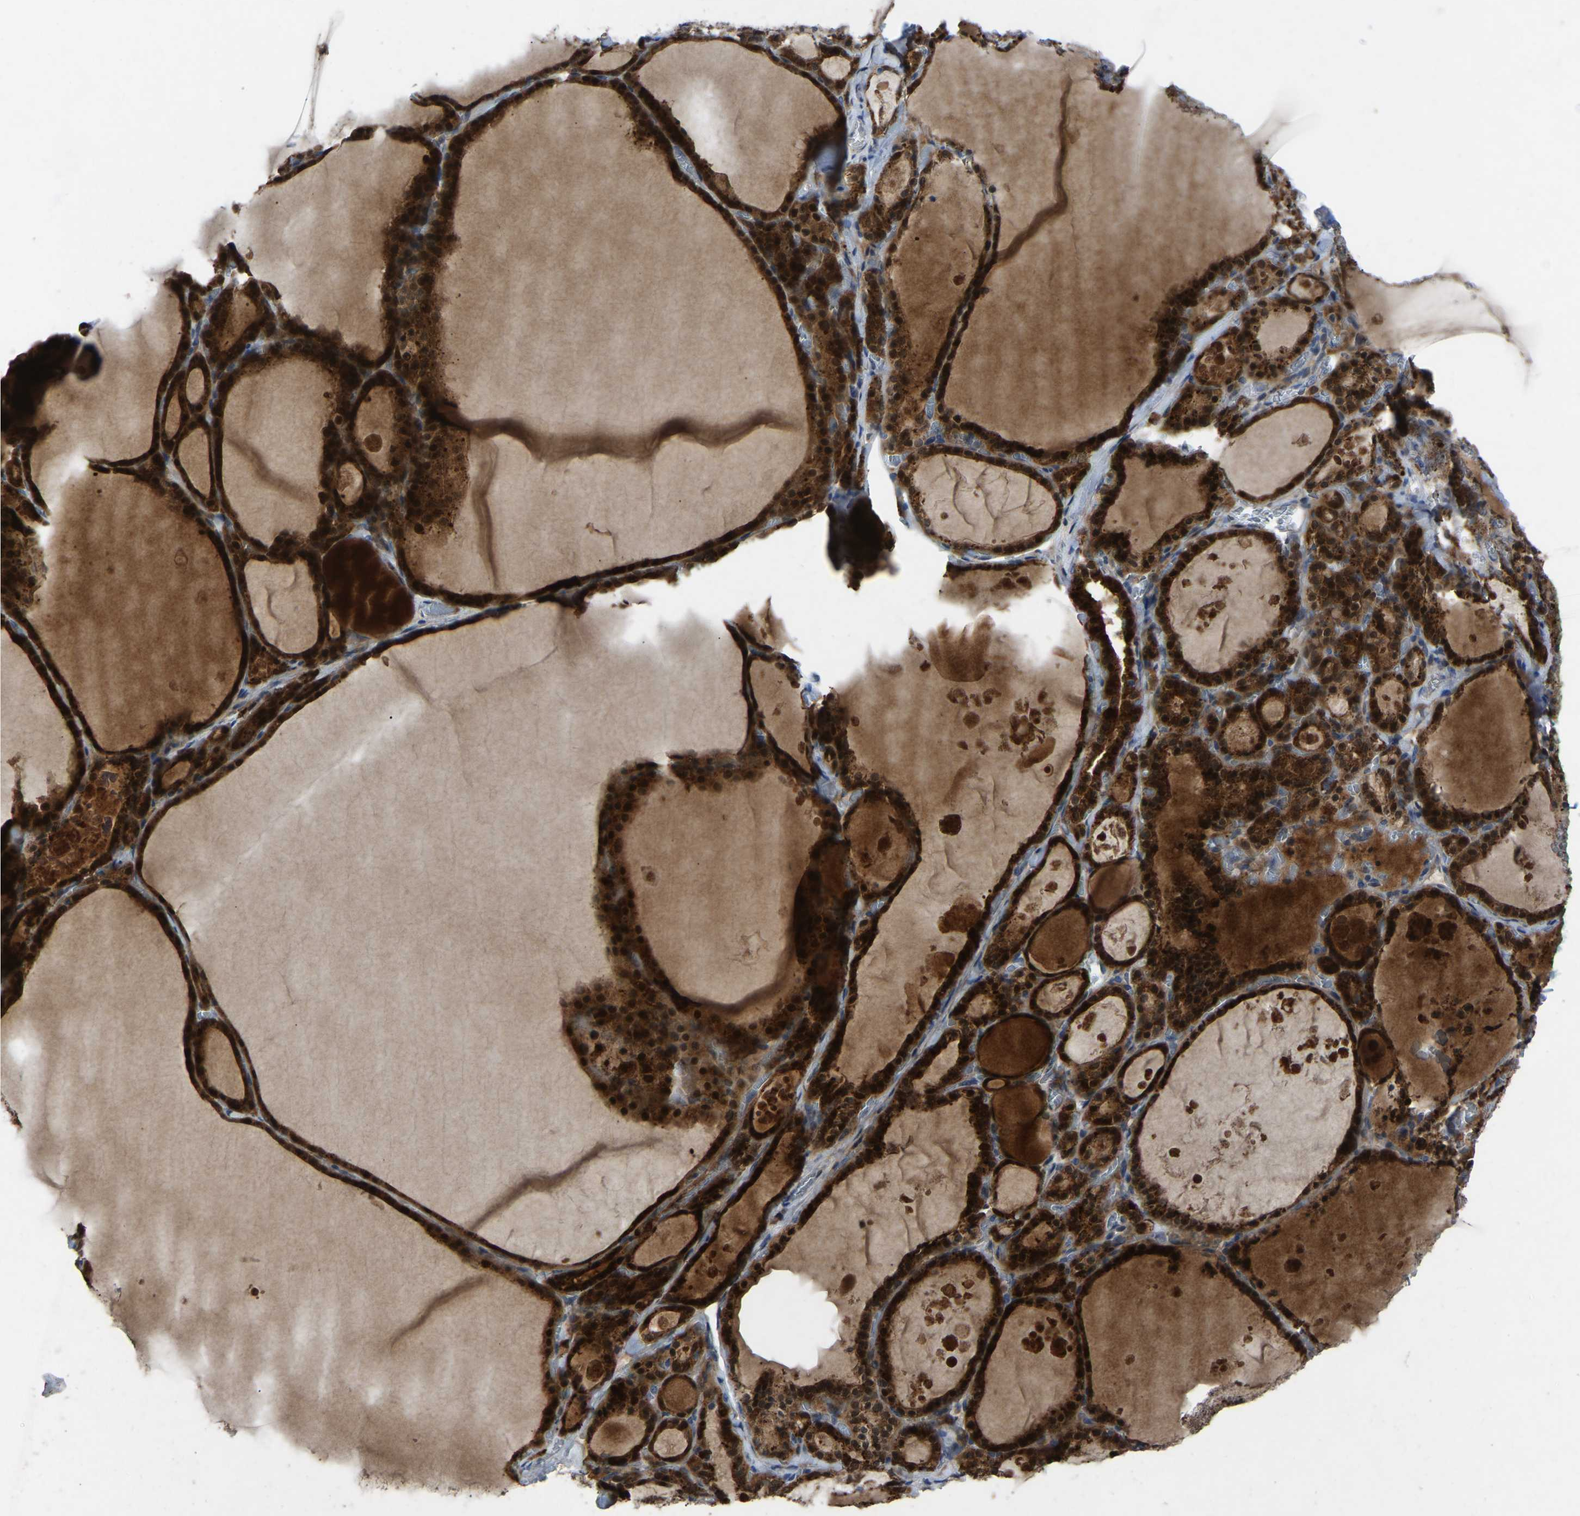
{"staining": {"intensity": "strong", "quantity": ">75%", "location": "cytoplasmic/membranous,nuclear"}, "tissue": "thyroid gland", "cell_type": "Glandular cells", "image_type": "normal", "snomed": [{"axis": "morphology", "description": "Normal tissue, NOS"}, {"axis": "topography", "description": "Thyroid gland"}], "caption": "Glandular cells exhibit high levels of strong cytoplasmic/membranous,nuclear staining in approximately >75% of cells in benign human thyroid gland.", "gene": "FHIT", "patient": {"sex": "male", "age": 56}}